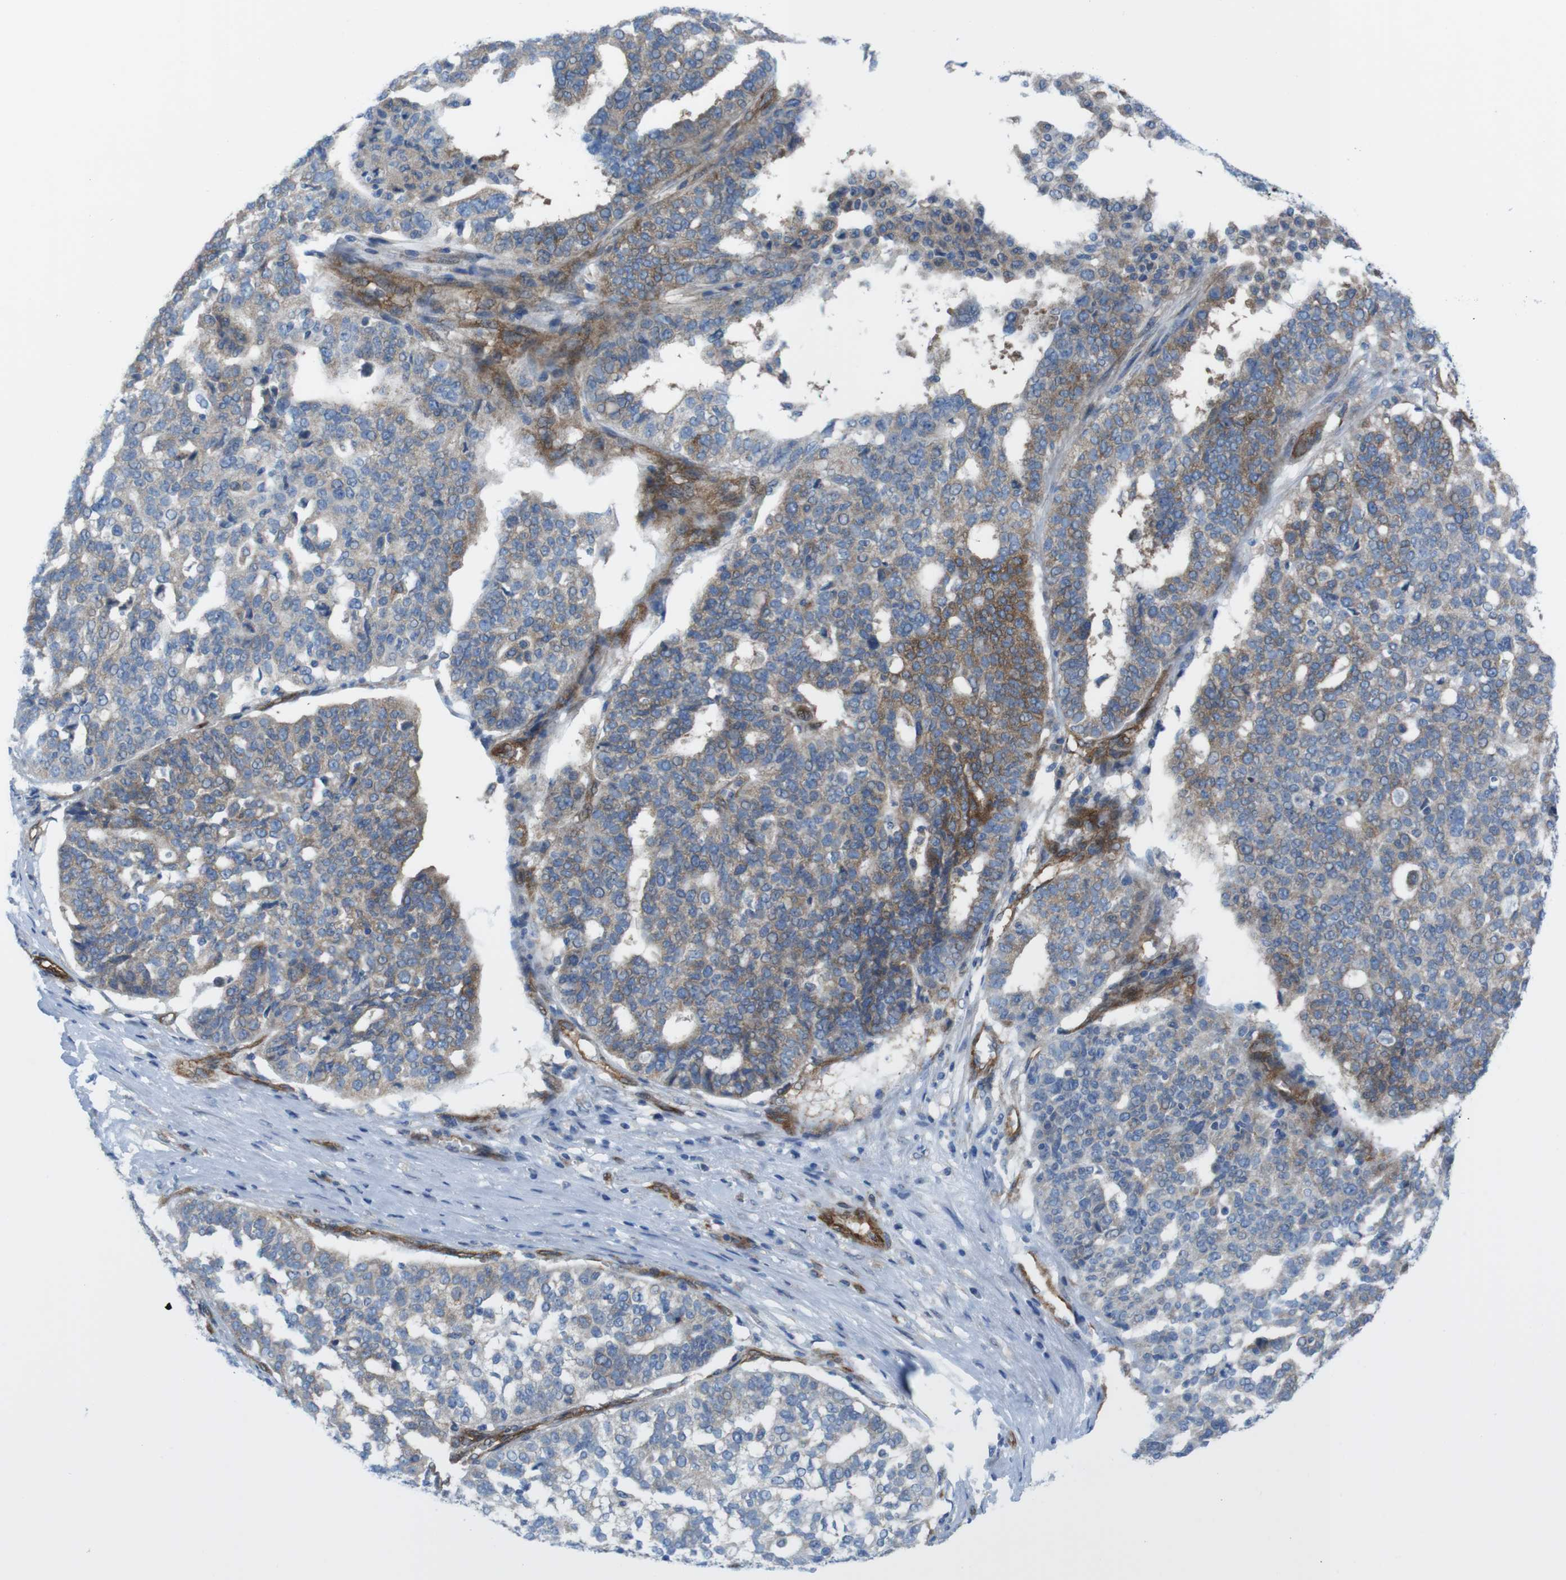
{"staining": {"intensity": "moderate", "quantity": "25%-75%", "location": "cytoplasmic/membranous"}, "tissue": "ovarian cancer", "cell_type": "Tumor cells", "image_type": "cancer", "snomed": [{"axis": "morphology", "description": "Cystadenocarcinoma, serous, NOS"}, {"axis": "topography", "description": "Ovary"}], "caption": "Ovarian cancer (serous cystadenocarcinoma) was stained to show a protein in brown. There is medium levels of moderate cytoplasmic/membranous positivity in approximately 25%-75% of tumor cells.", "gene": "DIAPH2", "patient": {"sex": "female", "age": 59}}